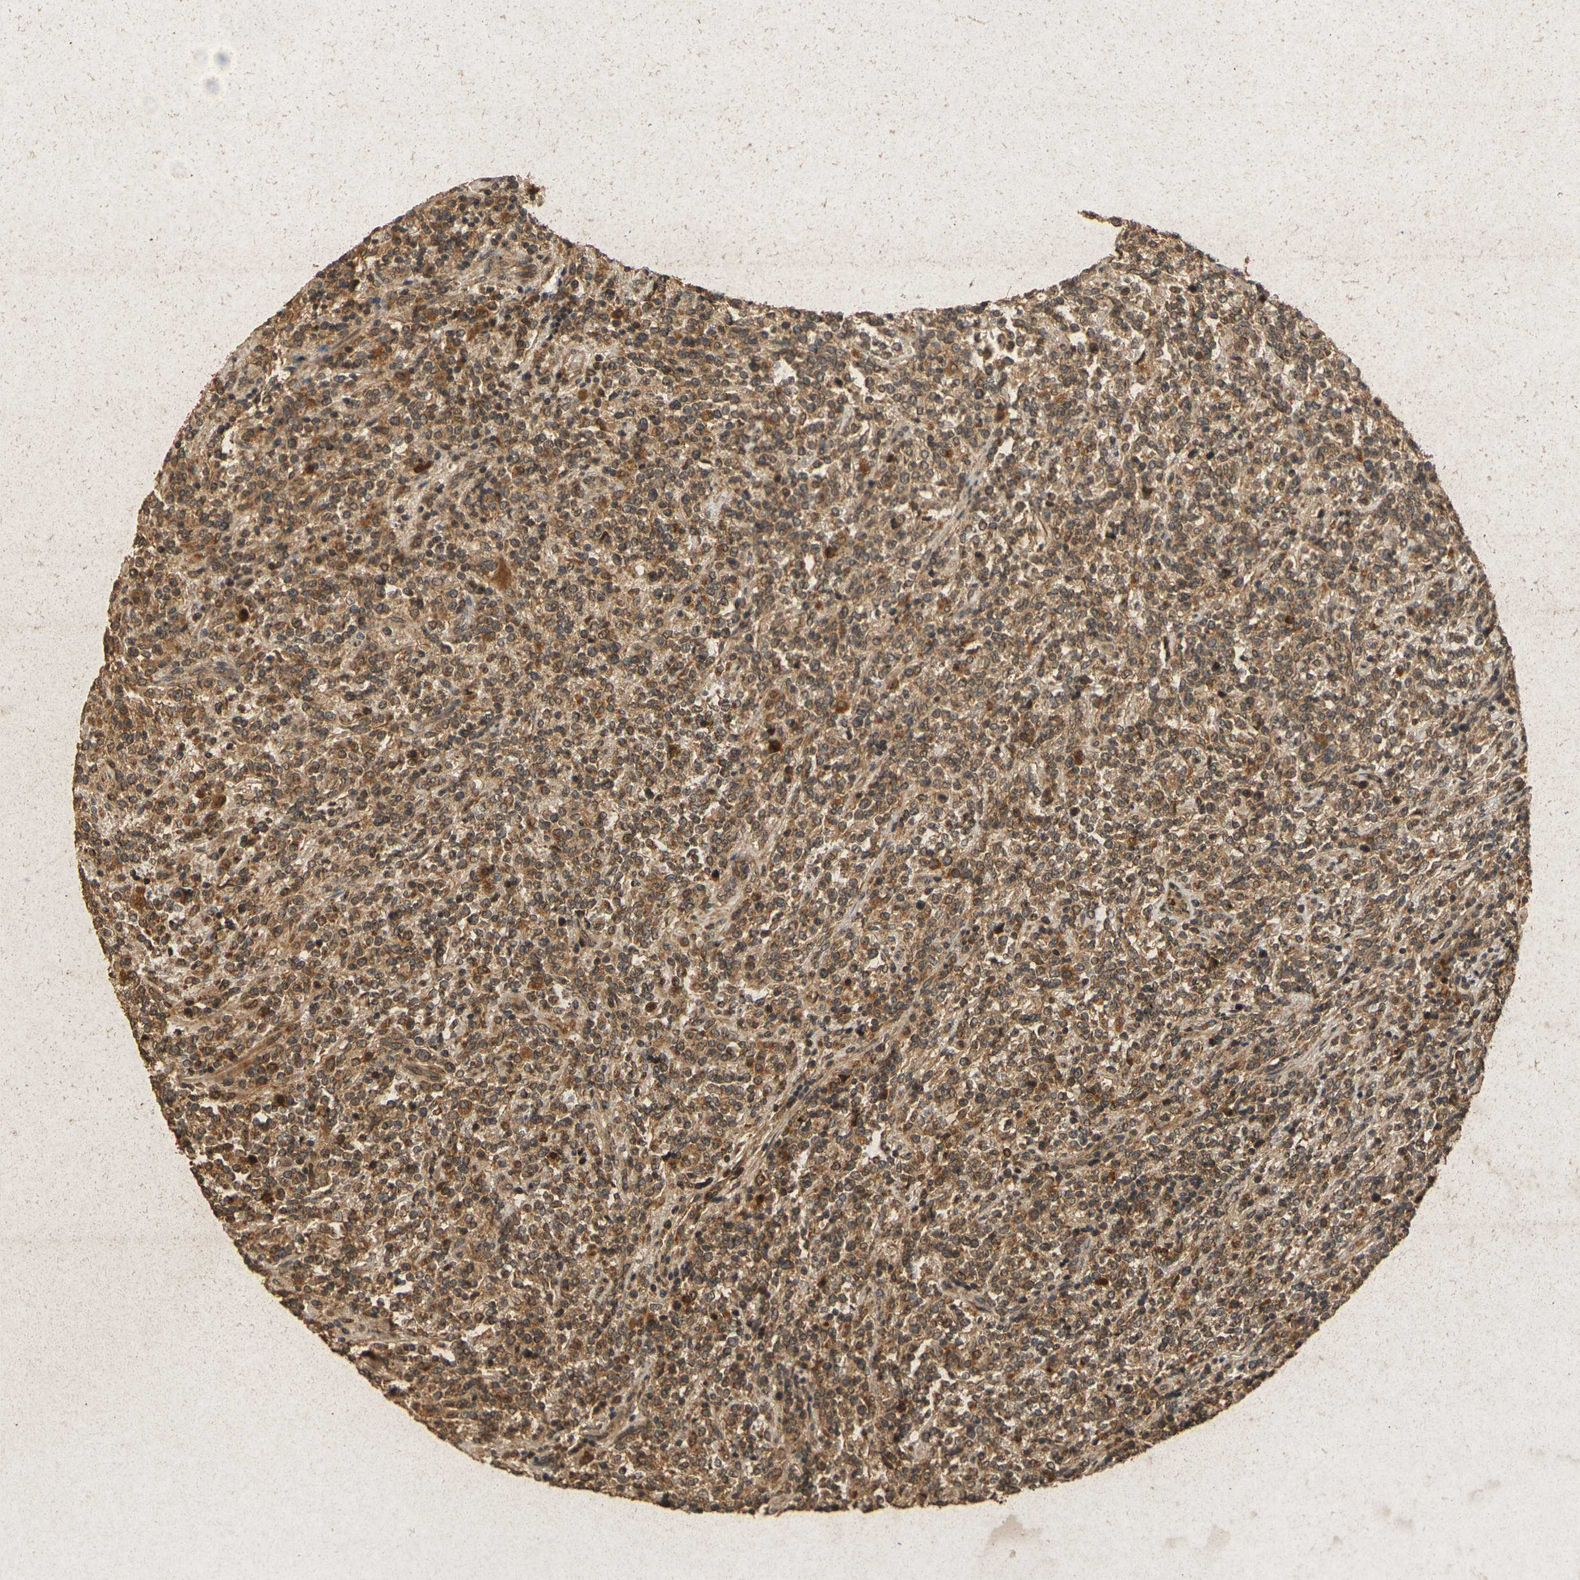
{"staining": {"intensity": "moderate", "quantity": ">75%", "location": "cytoplasmic/membranous"}, "tissue": "lymphoma", "cell_type": "Tumor cells", "image_type": "cancer", "snomed": [{"axis": "morphology", "description": "Malignant lymphoma, non-Hodgkin's type, High grade"}, {"axis": "topography", "description": "Soft tissue"}], "caption": "This is a micrograph of IHC staining of high-grade malignant lymphoma, non-Hodgkin's type, which shows moderate positivity in the cytoplasmic/membranous of tumor cells.", "gene": "ERN1", "patient": {"sex": "male", "age": 18}}